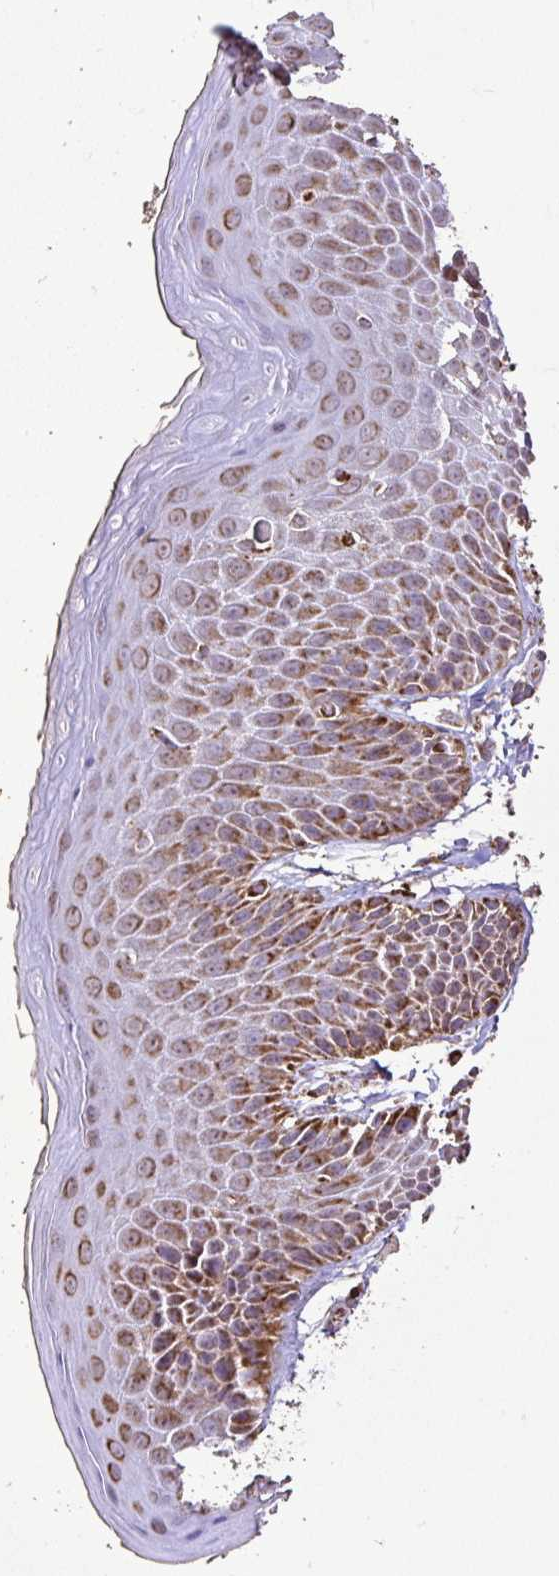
{"staining": {"intensity": "moderate", "quantity": ">75%", "location": "cytoplasmic/membranous"}, "tissue": "skin", "cell_type": "Epidermal cells", "image_type": "normal", "snomed": [{"axis": "morphology", "description": "Normal tissue, NOS"}, {"axis": "topography", "description": "Peripheral nerve tissue"}], "caption": "Immunohistochemical staining of benign skin displays moderate cytoplasmic/membranous protein expression in approximately >75% of epidermal cells.", "gene": "AGK", "patient": {"sex": "male", "age": 51}}